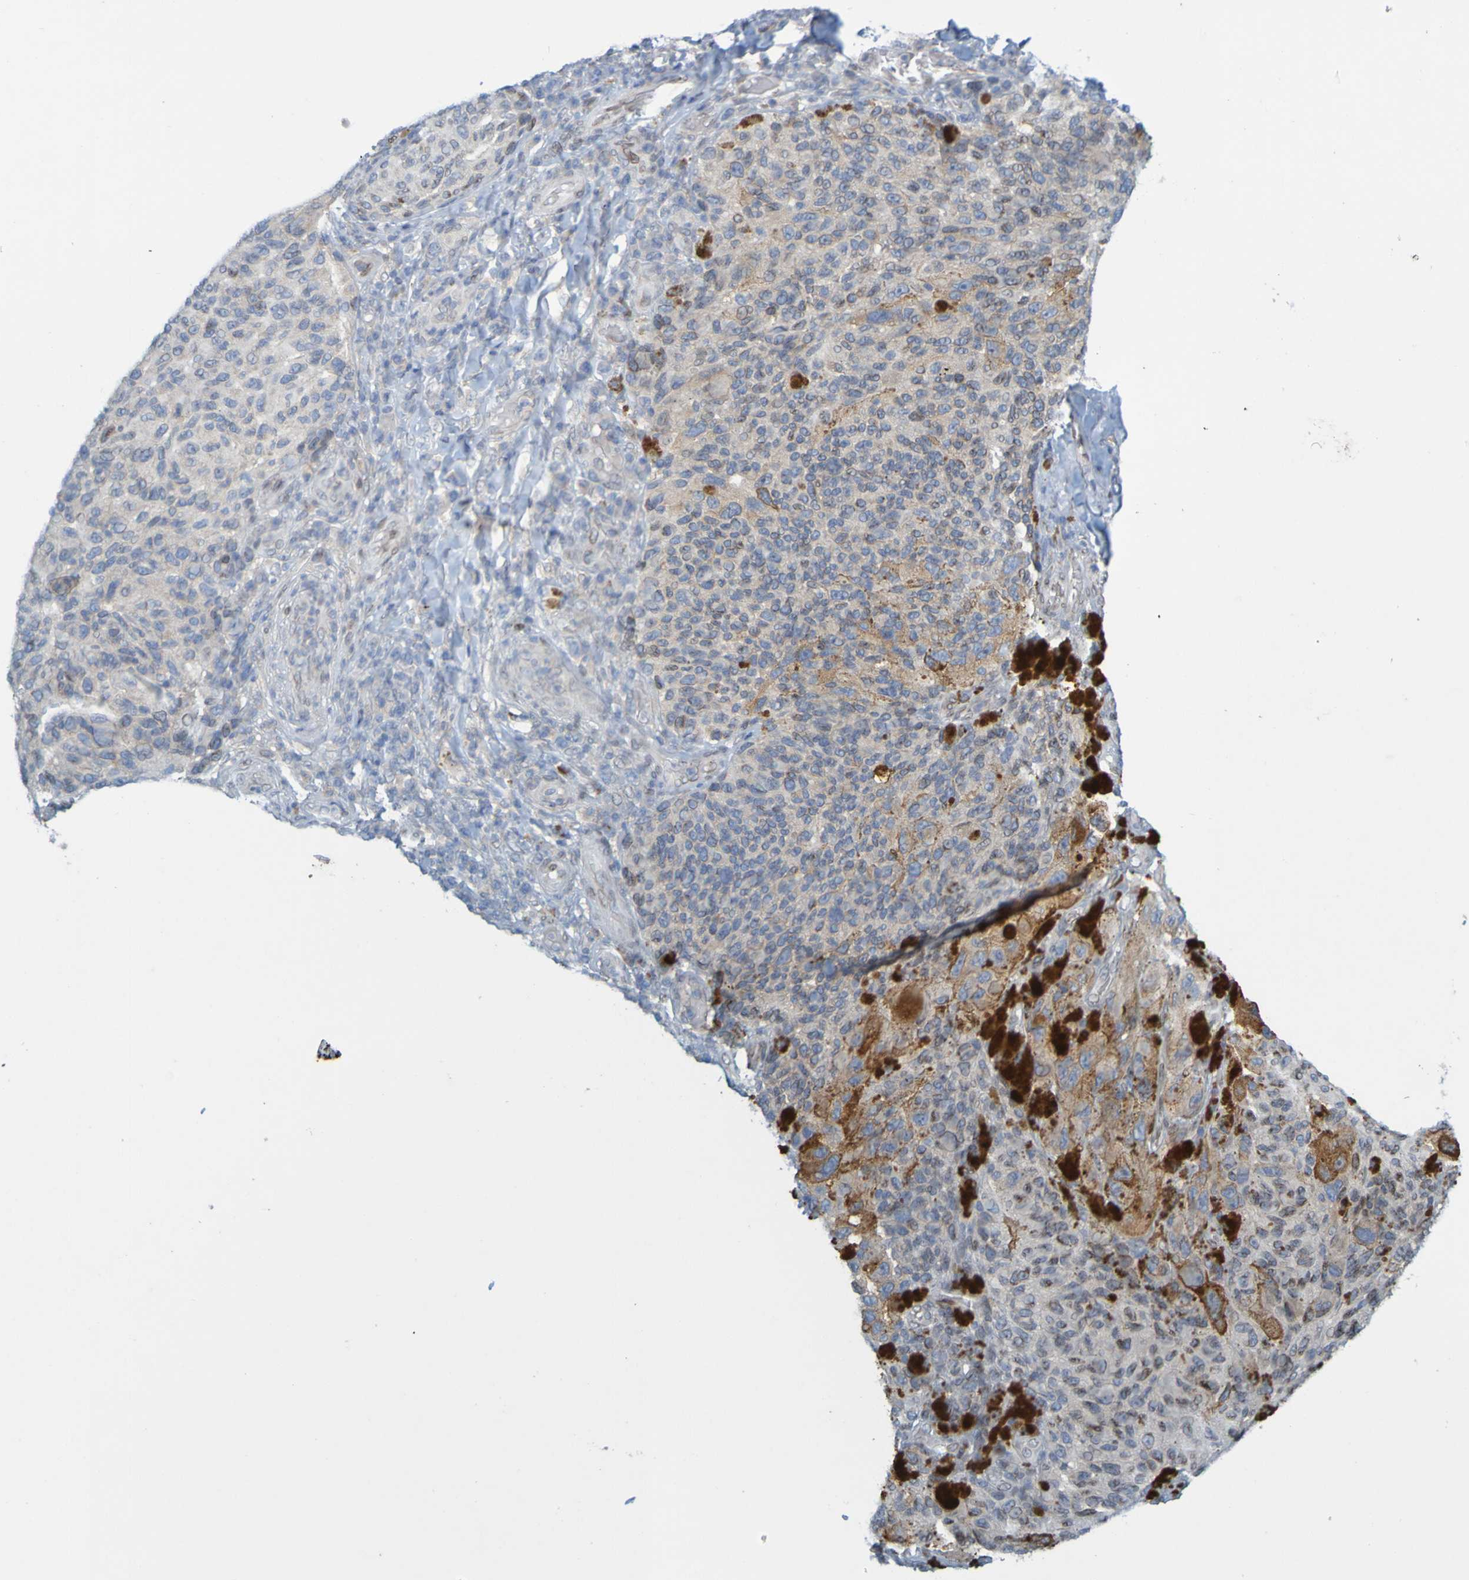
{"staining": {"intensity": "weak", "quantity": ">75%", "location": "cytoplasmic/membranous"}, "tissue": "melanoma", "cell_type": "Tumor cells", "image_type": "cancer", "snomed": [{"axis": "morphology", "description": "Malignant melanoma, NOS"}, {"axis": "topography", "description": "Skin"}], "caption": "Malignant melanoma tissue demonstrates weak cytoplasmic/membranous positivity in approximately >75% of tumor cells, visualized by immunohistochemistry.", "gene": "MAG", "patient": {"sex": "female", "age": 73}}